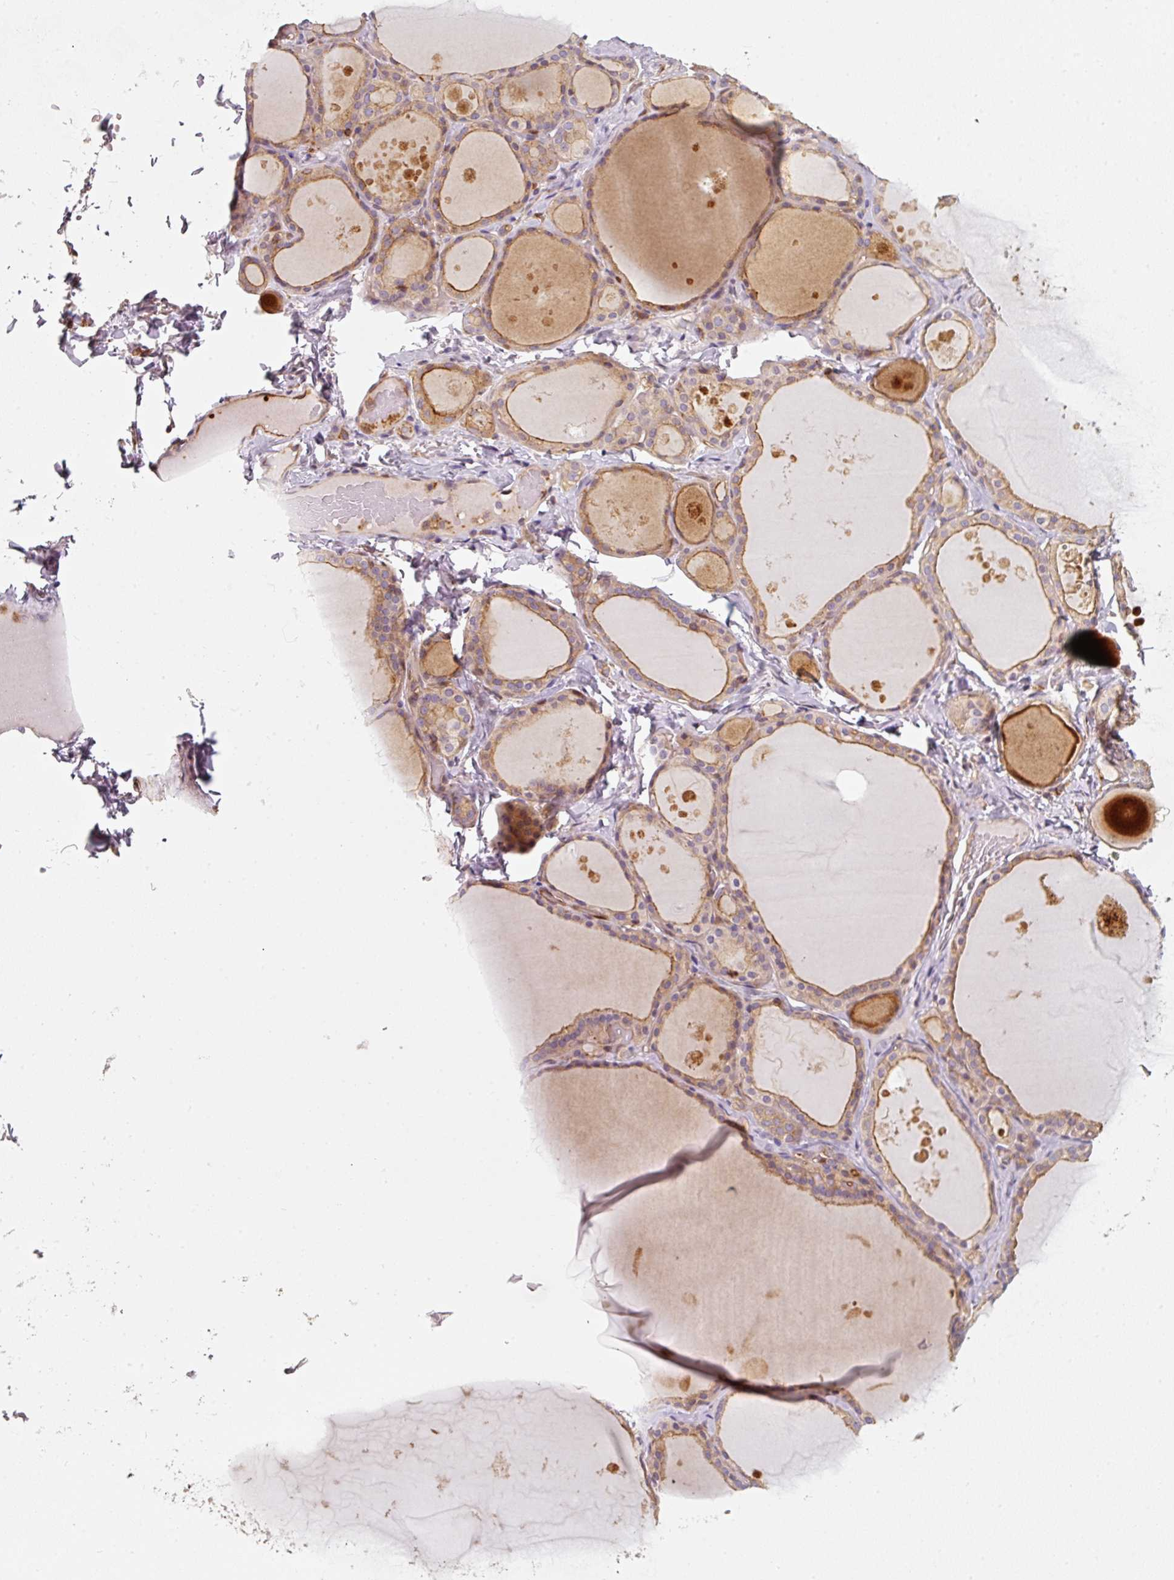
{"staining": {"intensity": "moderate", "quantity": ">75%", "location": "cytoplasmic/membranous"}, "tissue": "thyroid gland", "cell_type": "Glandular cells", "image_type": "normal", "snomed": [{"axis": "morphology", "description": "Normal tissue, NOS"}, {"axis": "topography", "description": "Thyroid gland"}], "caption": "Immunohistochemical staining of benign human thyroid gland shows >75% levels of moderate cytoplasmic/membranous protein positivity in approximately >75% of glandular cells.", "gene": "IQGAP2", "patient": {"sex": "male", "age": 56}}